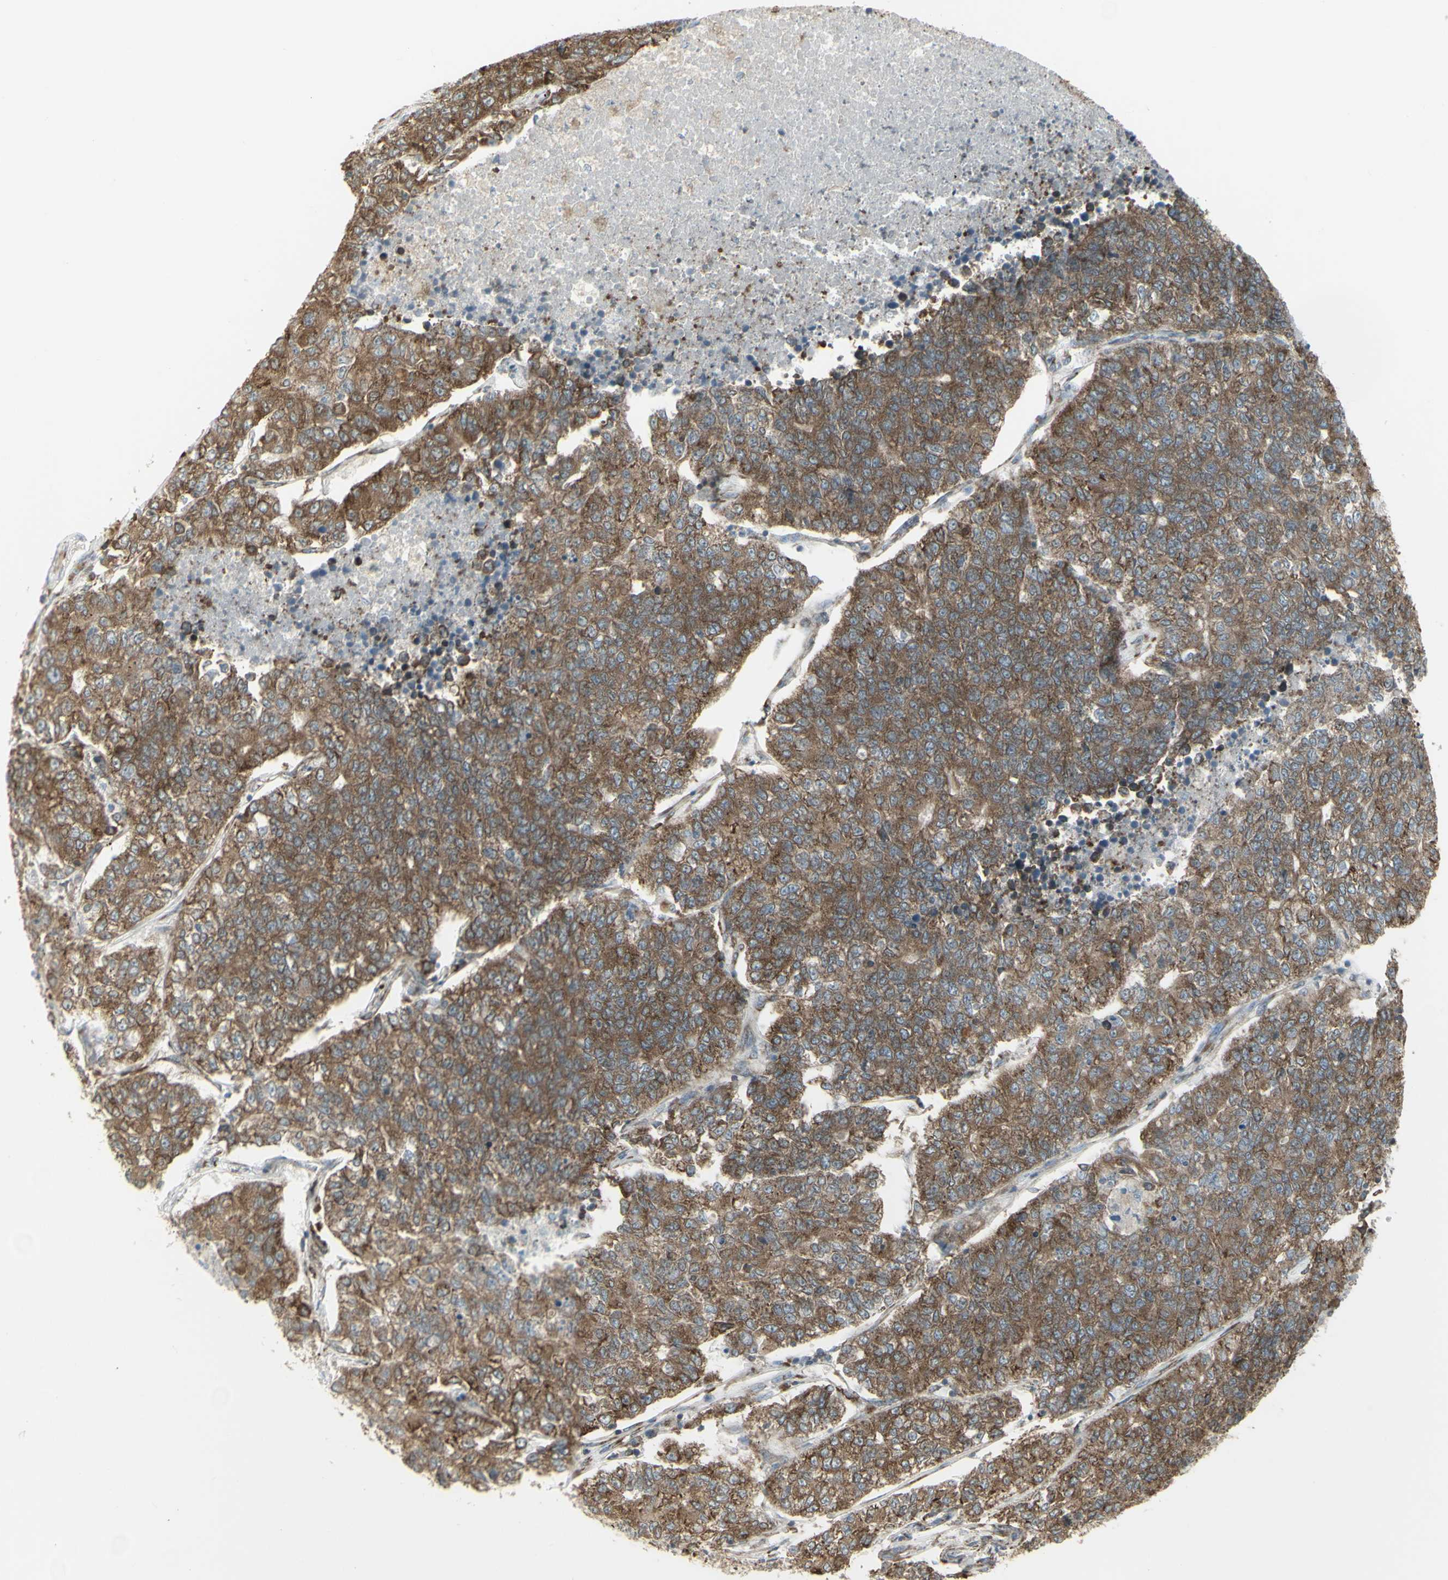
{"staining": {"intensity": "moderate", "quantity": ">75%", "location": "cytoplasmic/membranous"}, "tissue": "lung cancer", "cell_type": "Tumor cells", "image_type": "cancer", "snomed": [{"axis": "morphology", "description": "Adenocarcinoma, NOS"}, {"axis": "topography", "description": "Lung"}], "caption": "A brown stain highlights moderate cytoplasmic/membranous expression of a protein in lung adenocarcinoma tumor cells.", "gene": "FKBP3", "patient": {"sex": "male", "age": 49}}